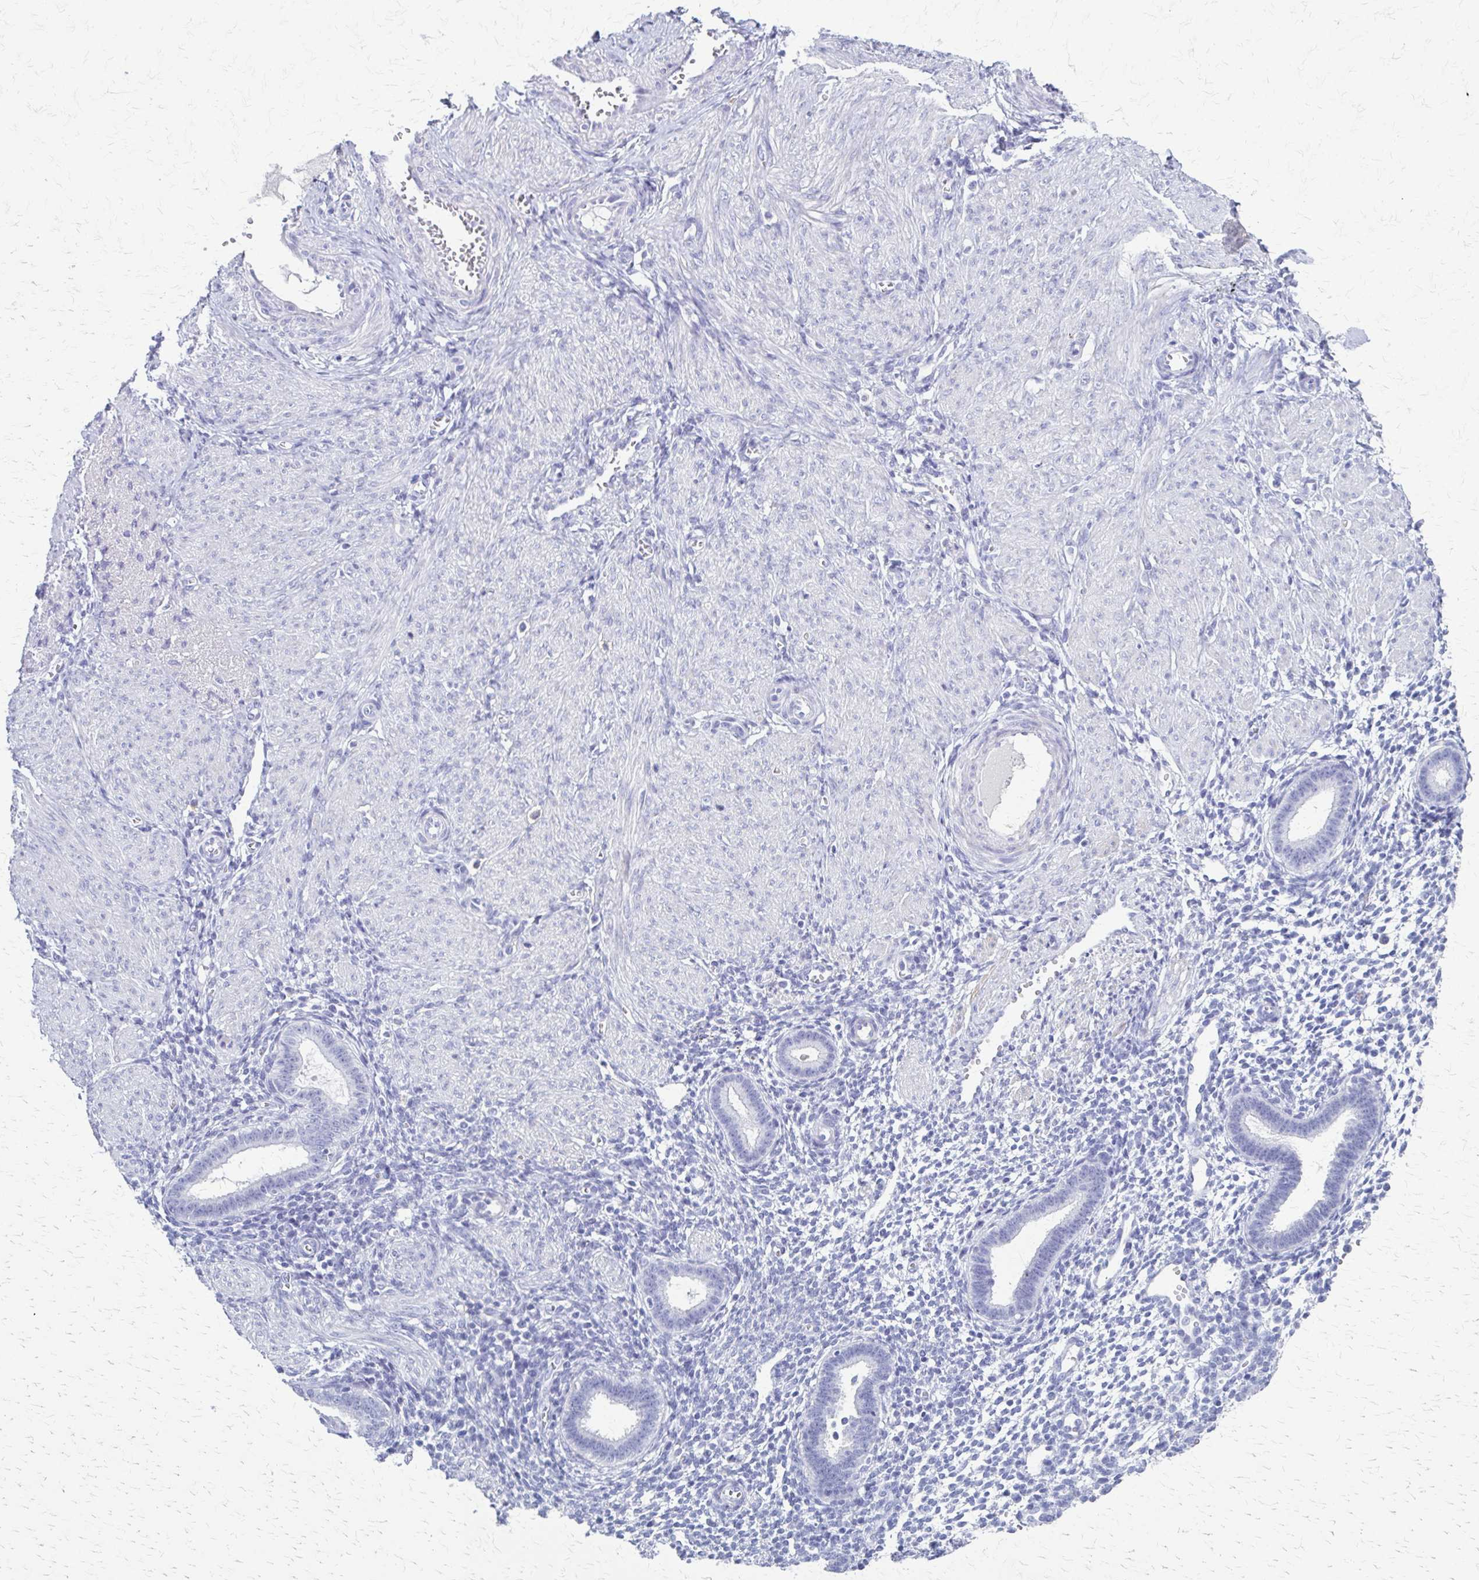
{"staining": {"intensity": "negative", "quantity": "none", "location": "none"}, "tissue": "endometrium", "cell_type": "Cells in endometrial stroma", "image_type": "normal", "snomed": [{"axis": "morphology", "description": "Normal tissue, NOS"}, {"axis": "topography", "description": "Endometrium"}], "caption": "Immunohistochemistry image of unremarkable human endometrium stained for a protein (brown), which displays no staining in cells in endometrial stroma.", "gene": "ZSCAN5B", "patient": {"sex": "female", "age": 36}}